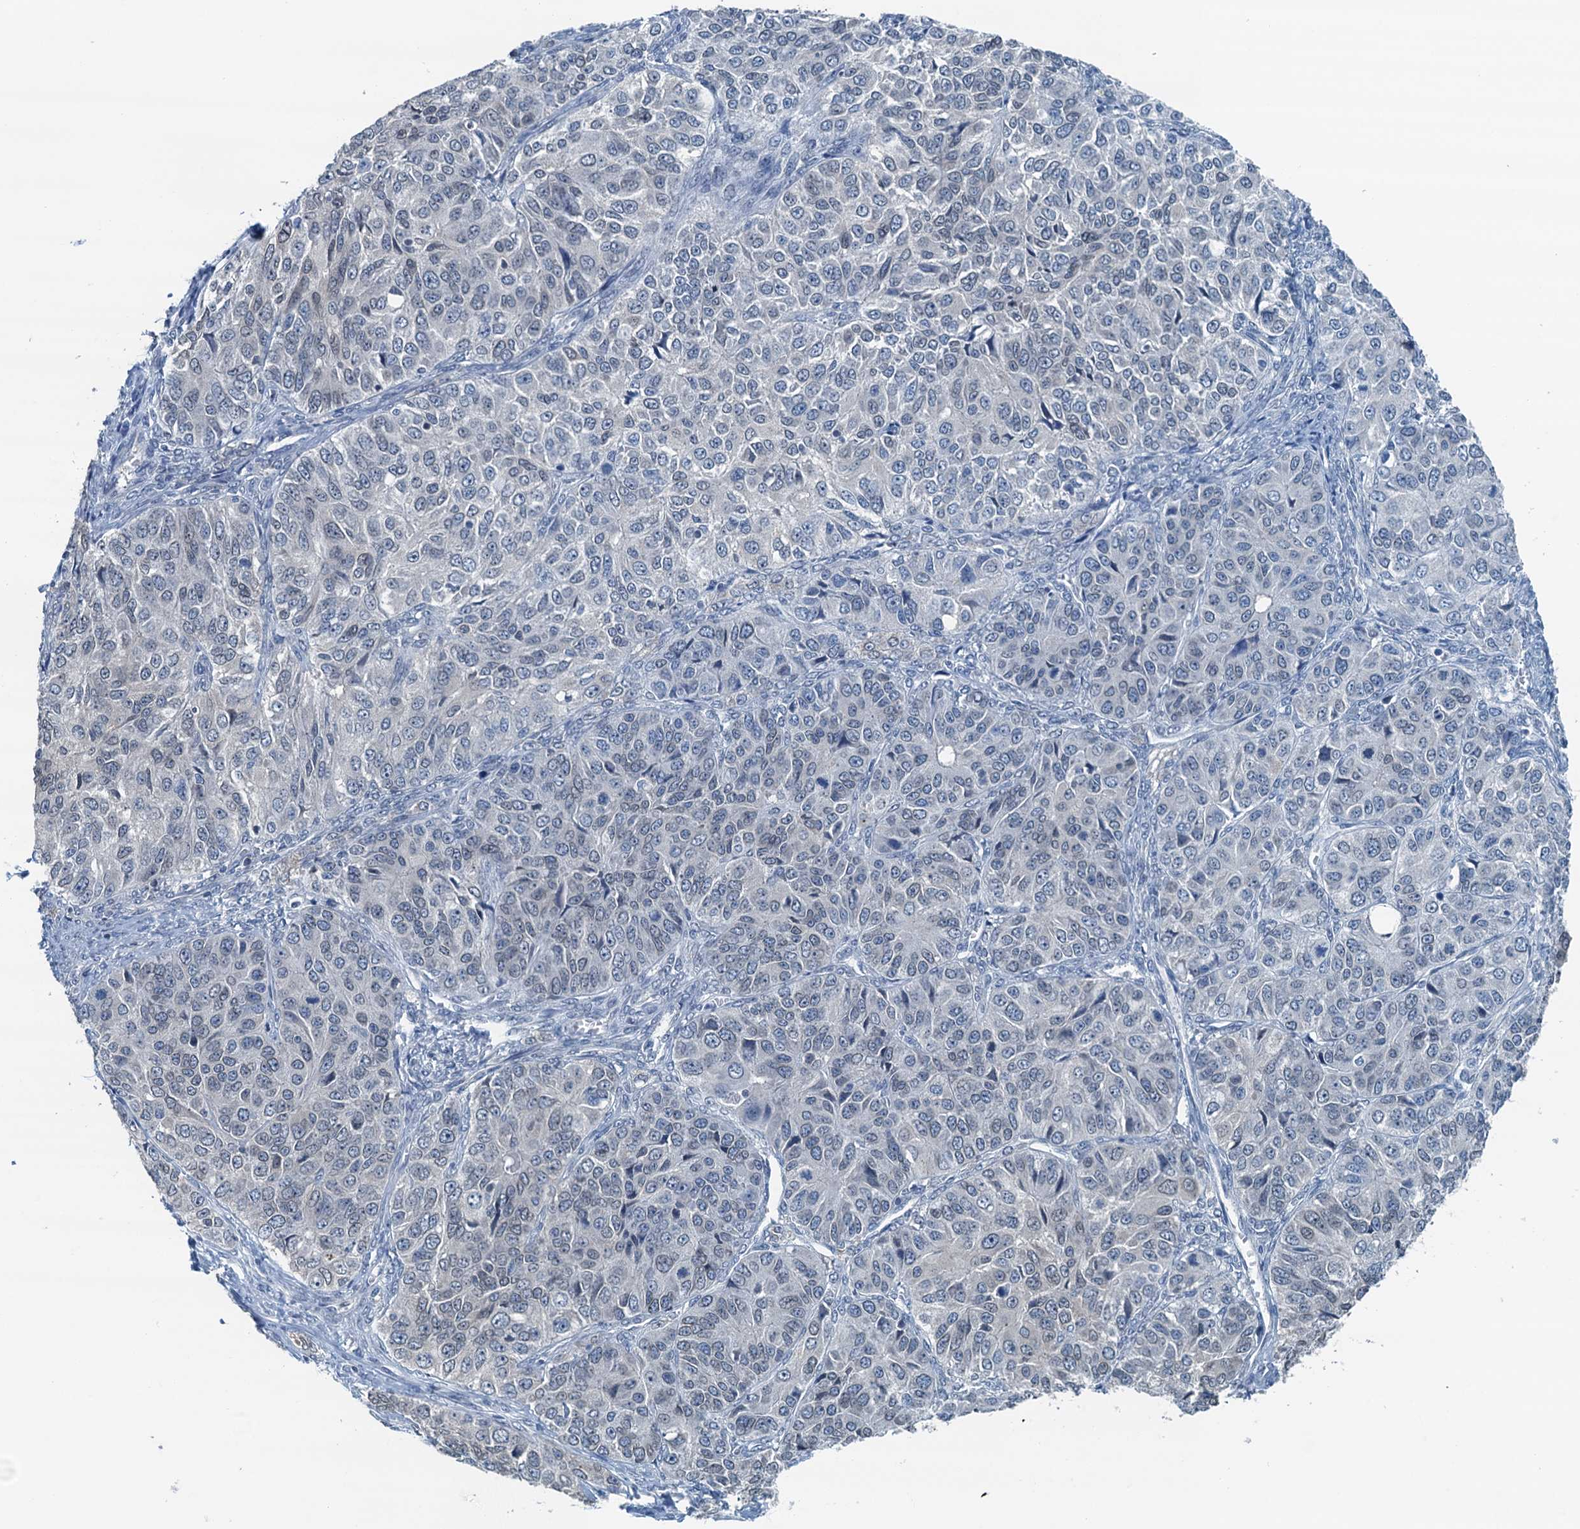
{"staining": {"intensity": "negative", "quantity": "none", "location": "none"}, "tissue": "ovarian cancer", "cell_type": "Tumor cells", "image_type": "cancer", "snomed": [{"axis": "morphology", "description": "Carcinoma, endometroid"}, {"axis": "topography", "description": "Ovary"}], "caption": "Immunohistochemistry (IHC) of ovarian cancer (endometroid carcinoma) demonstrates no positivity in tumor cells. The staining is performed using DAB brown chromogen with nuclei counter-stained in using hematoxylin.", "gene": "C11orf54", "patient": {"sex": "female", "age": 51}}